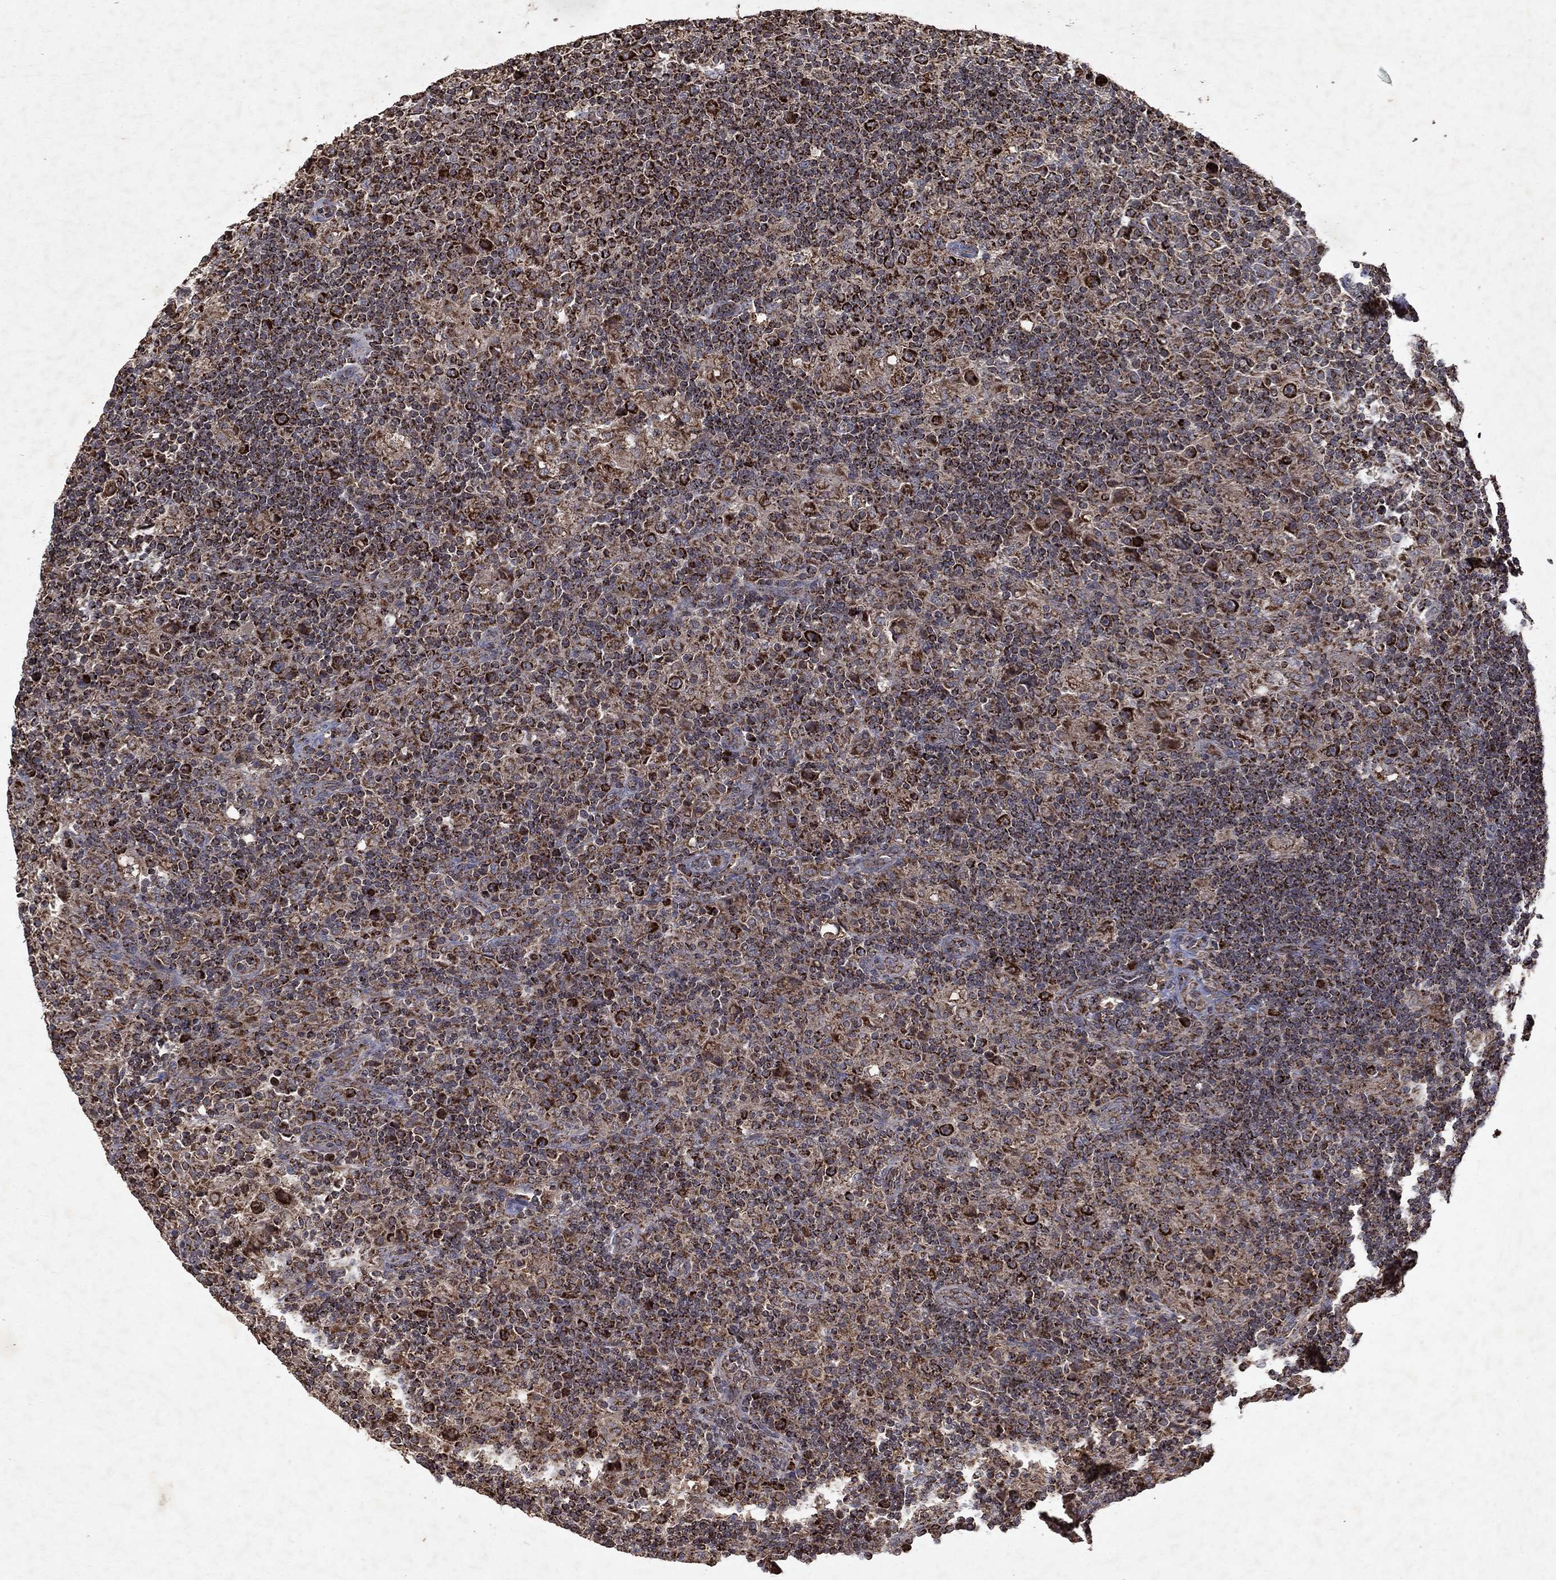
{"staining": {"intensity": "strong", "quantity": ">75%", "location": "cytoplasmic/membranous"}, "tissue": "lymphoma", "cell_type": "Tumor cells", "image_type": "cancer", "snomed": [{"axis": "morphology", "description": "Hodgkin's disease, NOS"}, {"axis": "topography", "description": "Lymph node"}], "caption": "Immunohistochemical staining of human Hodgkin's disease demonstrates high levels of strong cytoplasmic/membranous staining in approximately >75% of tumor cells.", "gene": "PYROXD2", "patient": {"sex": "male", "age": 70}}